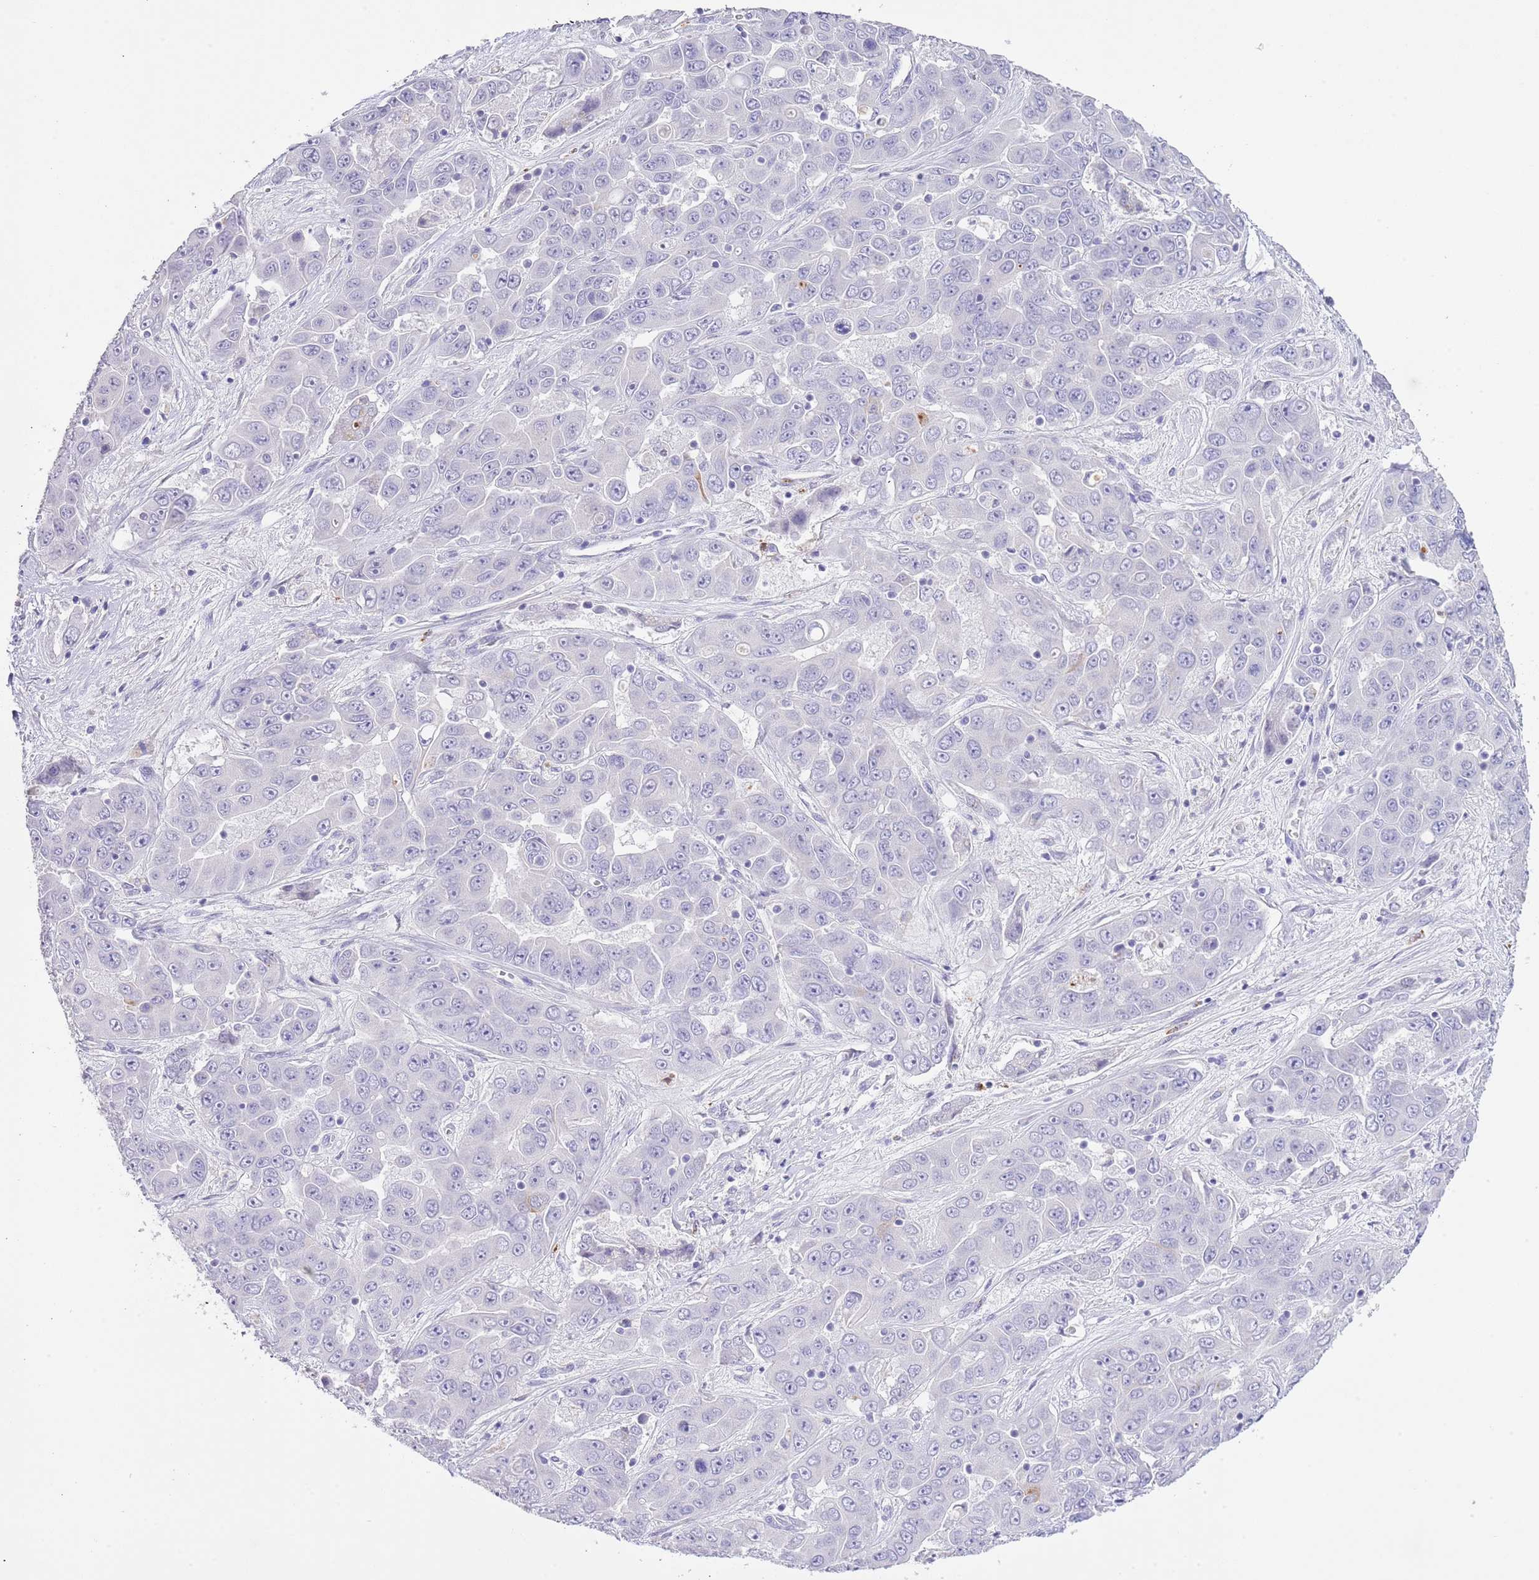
{"staining": {"intensity": "negative", "quantity": "none", "location": "none"}, "tissue": "liver cancer", "cell_type": "Tumor cells", "image_type": "cancer", "snomed": [{"axis": "morphology", "description": "Cholangiocarcinoma"}, {"axis": "topography", "description": "Liver"}], "caption": "A micrograph of human liver cholangiocarcinoma is negative for staining in tumor cells.", "gene": "OR2Z1", "patient": {"sex": "female", "age": 52}}